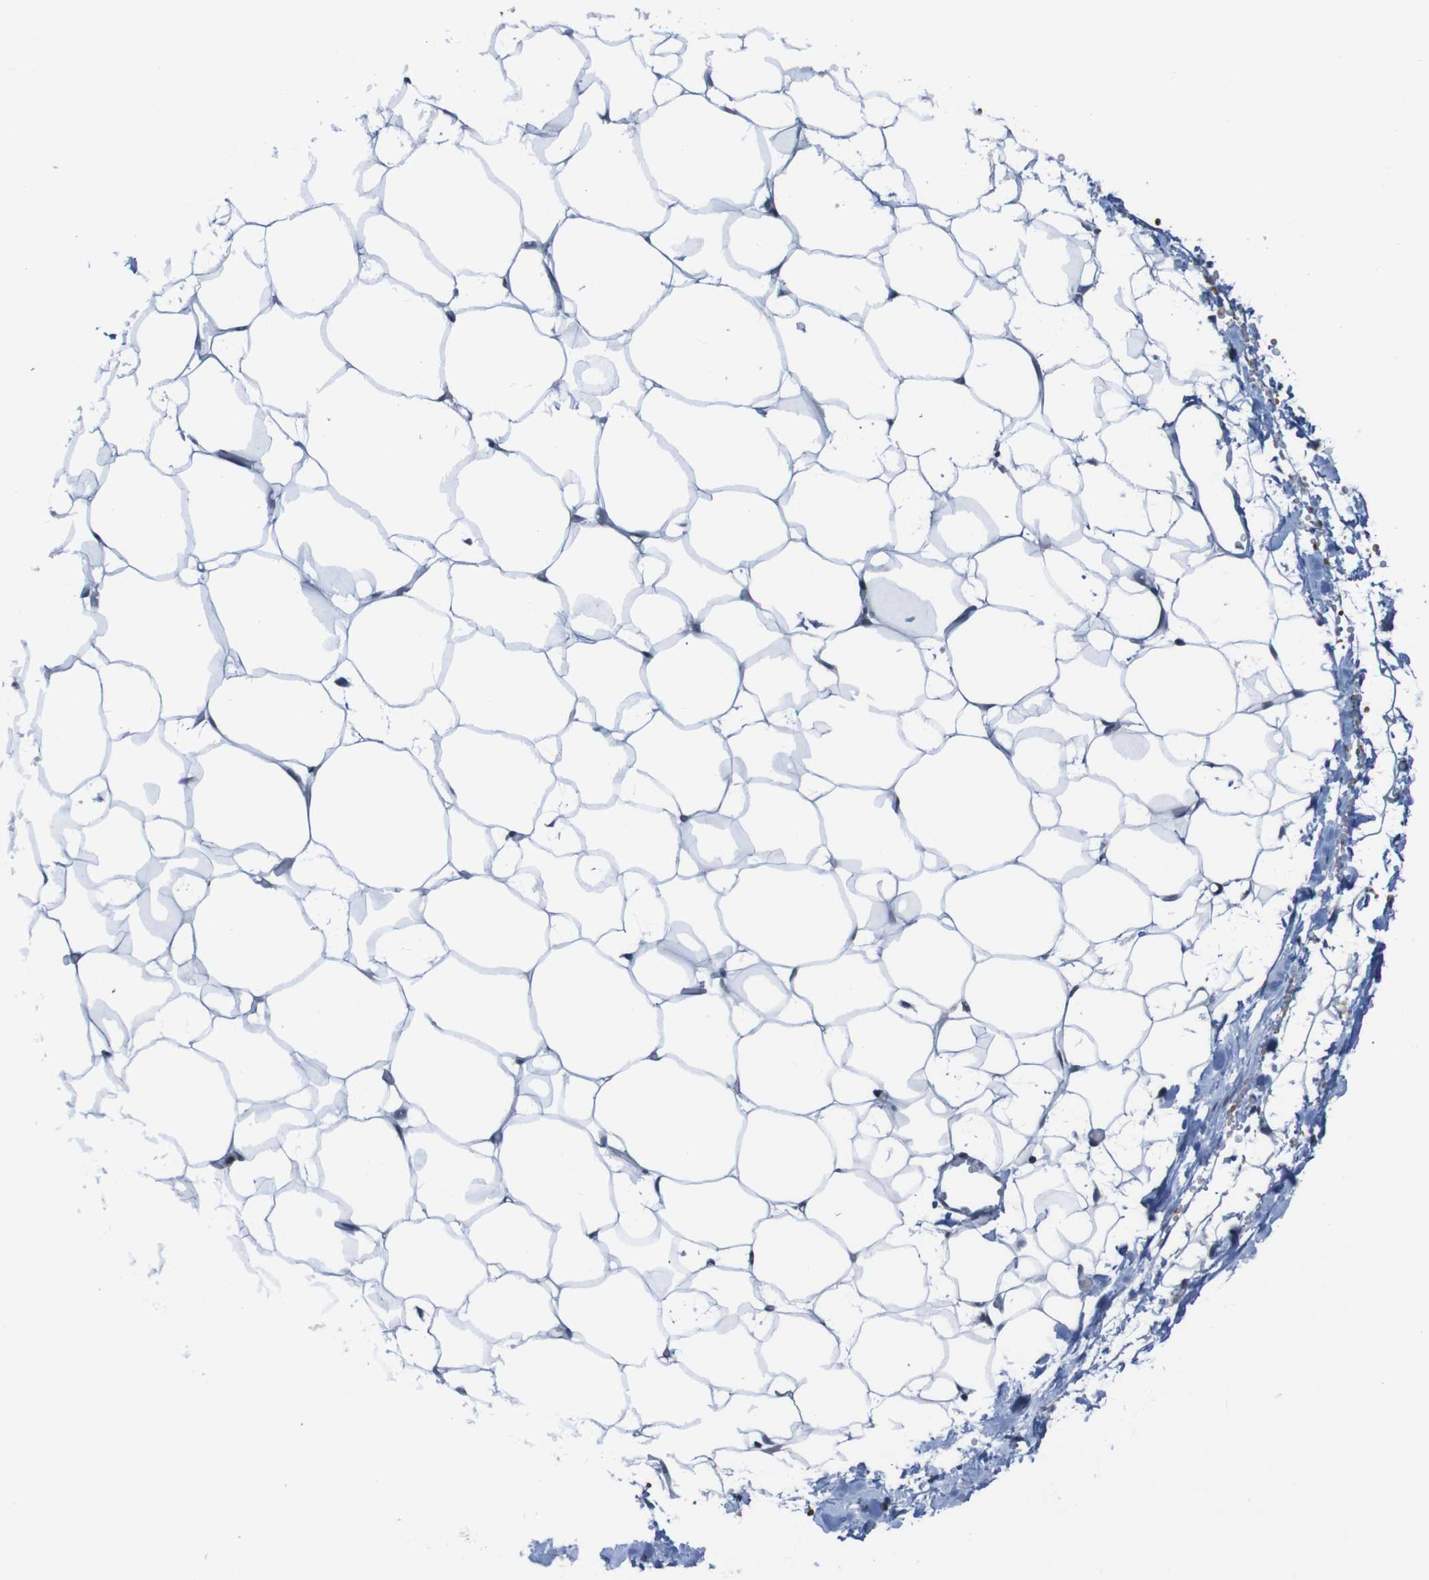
{"staining": {"intensity": "negative", "quantity": "none", "location": "none"}, "tissue": "adipose tissue", "cell_type": "Adipocytes", "image_type": "normal", "snomed": [{"axis": "morphology", "description": "Normal tissue, NOS"}, {"axis": "topography", "description": "Breast"}, {"axis": "topography", "description": "Adipose tissue"}], "caption": "Immunohistochemical staining of unremarkable adipose tissue displays no significant expression in adipocytes. (DAB (3,3'-diaminobenzidine) immunohistochemistry, high magnification).", "gene": "UNG", "patient": {"sex": "female", "age": 25}}